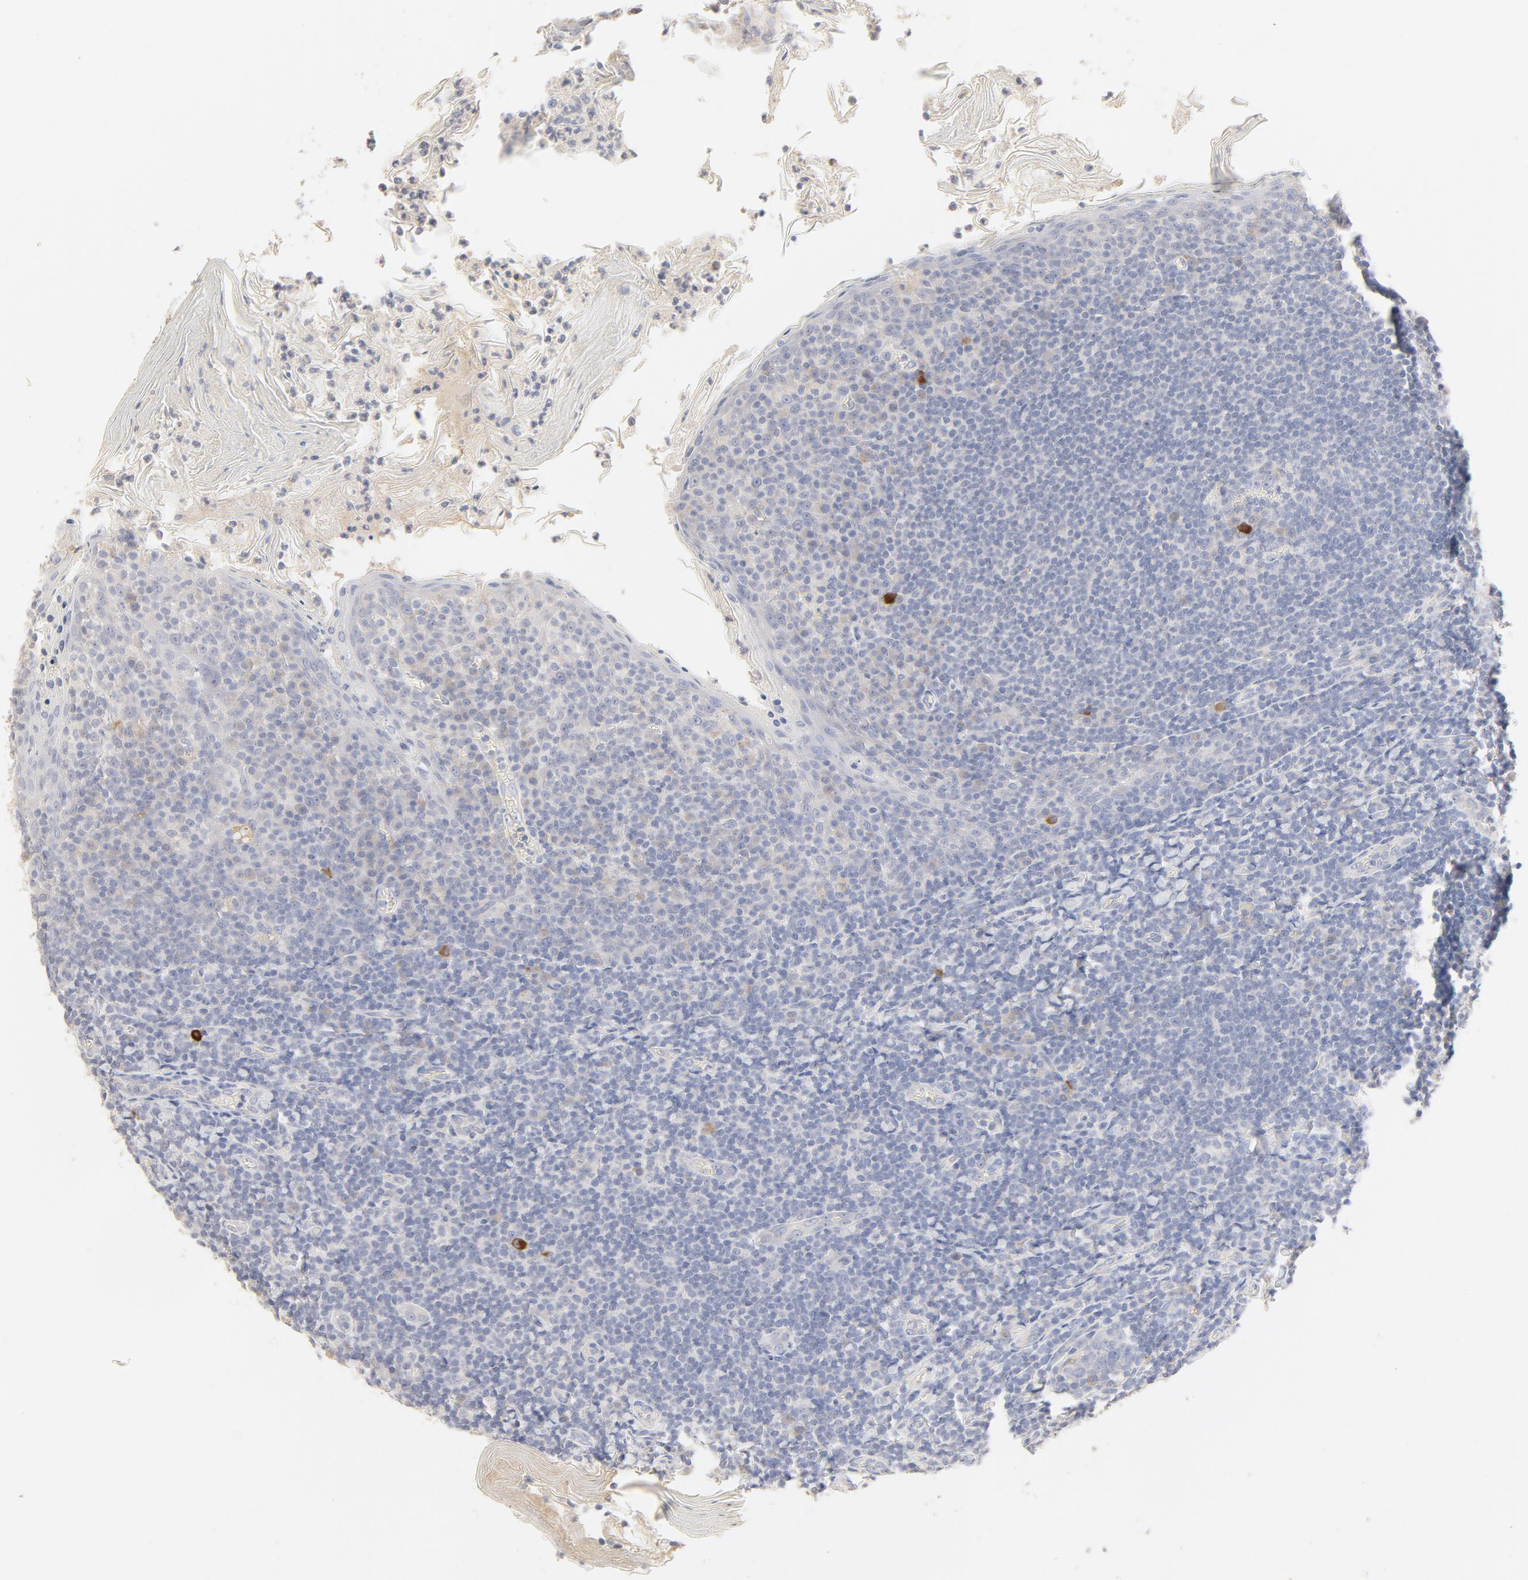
{"staining": {"intensity": "negative", "quantity": "none", "location": "none"}, "tissue": "tonsil", "cell_type": "Germinal center cells", "image_type": "normal", "snomed": [{"axis": "morphology", "description": "Normal tissue, NOS"}, {"axis": "topography", "description": "Tonsil"}], "caption": "Immunohistochemical staining of unremarkable human tonsil reveals no significant expression in germinal center cells.", "gene": "FCGBP", "patient": {"sex": "male", "age": 31}}